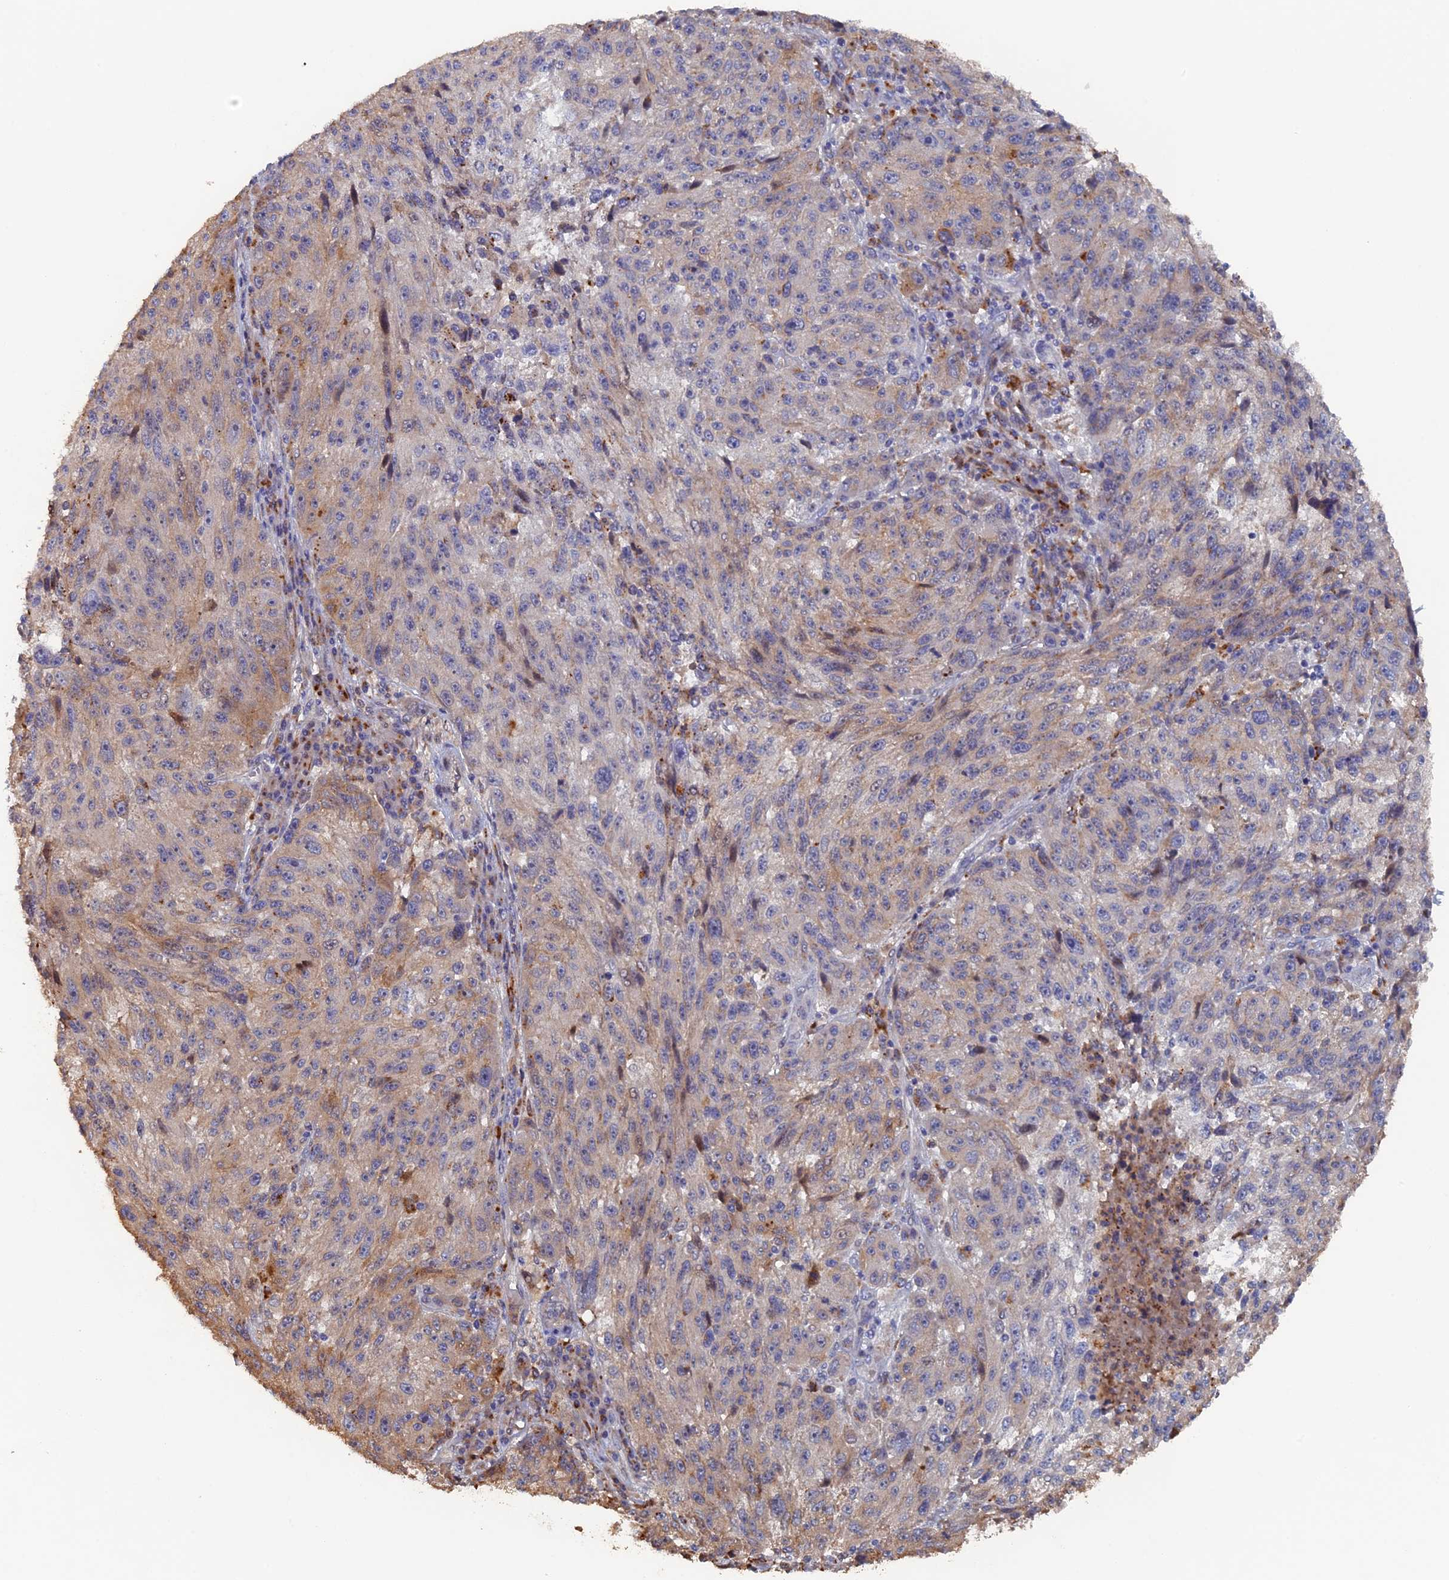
{"staining": {"intensity": "weak", "quantity": "<25%", "location": "cytoplasmic/membranous"}, "tissue": "melanoma", "cell_type": "Tumor cells", "image_type": "cancer", "snomed": [{"axis": "morphology", "description": "Malignant melanoma, NOS"}, {"axis": "topography", "description": "Skin"}], "caption": "Immunohistochemical staining of human malignant melanoma demonstrates no significant staining in tumor cells. (DAB immunohistochemistry (IHC) visualized using brightfield microscopy, high magnification).", "gene": "VPS37C", "patient": {"sex": "male", "age": 53}}